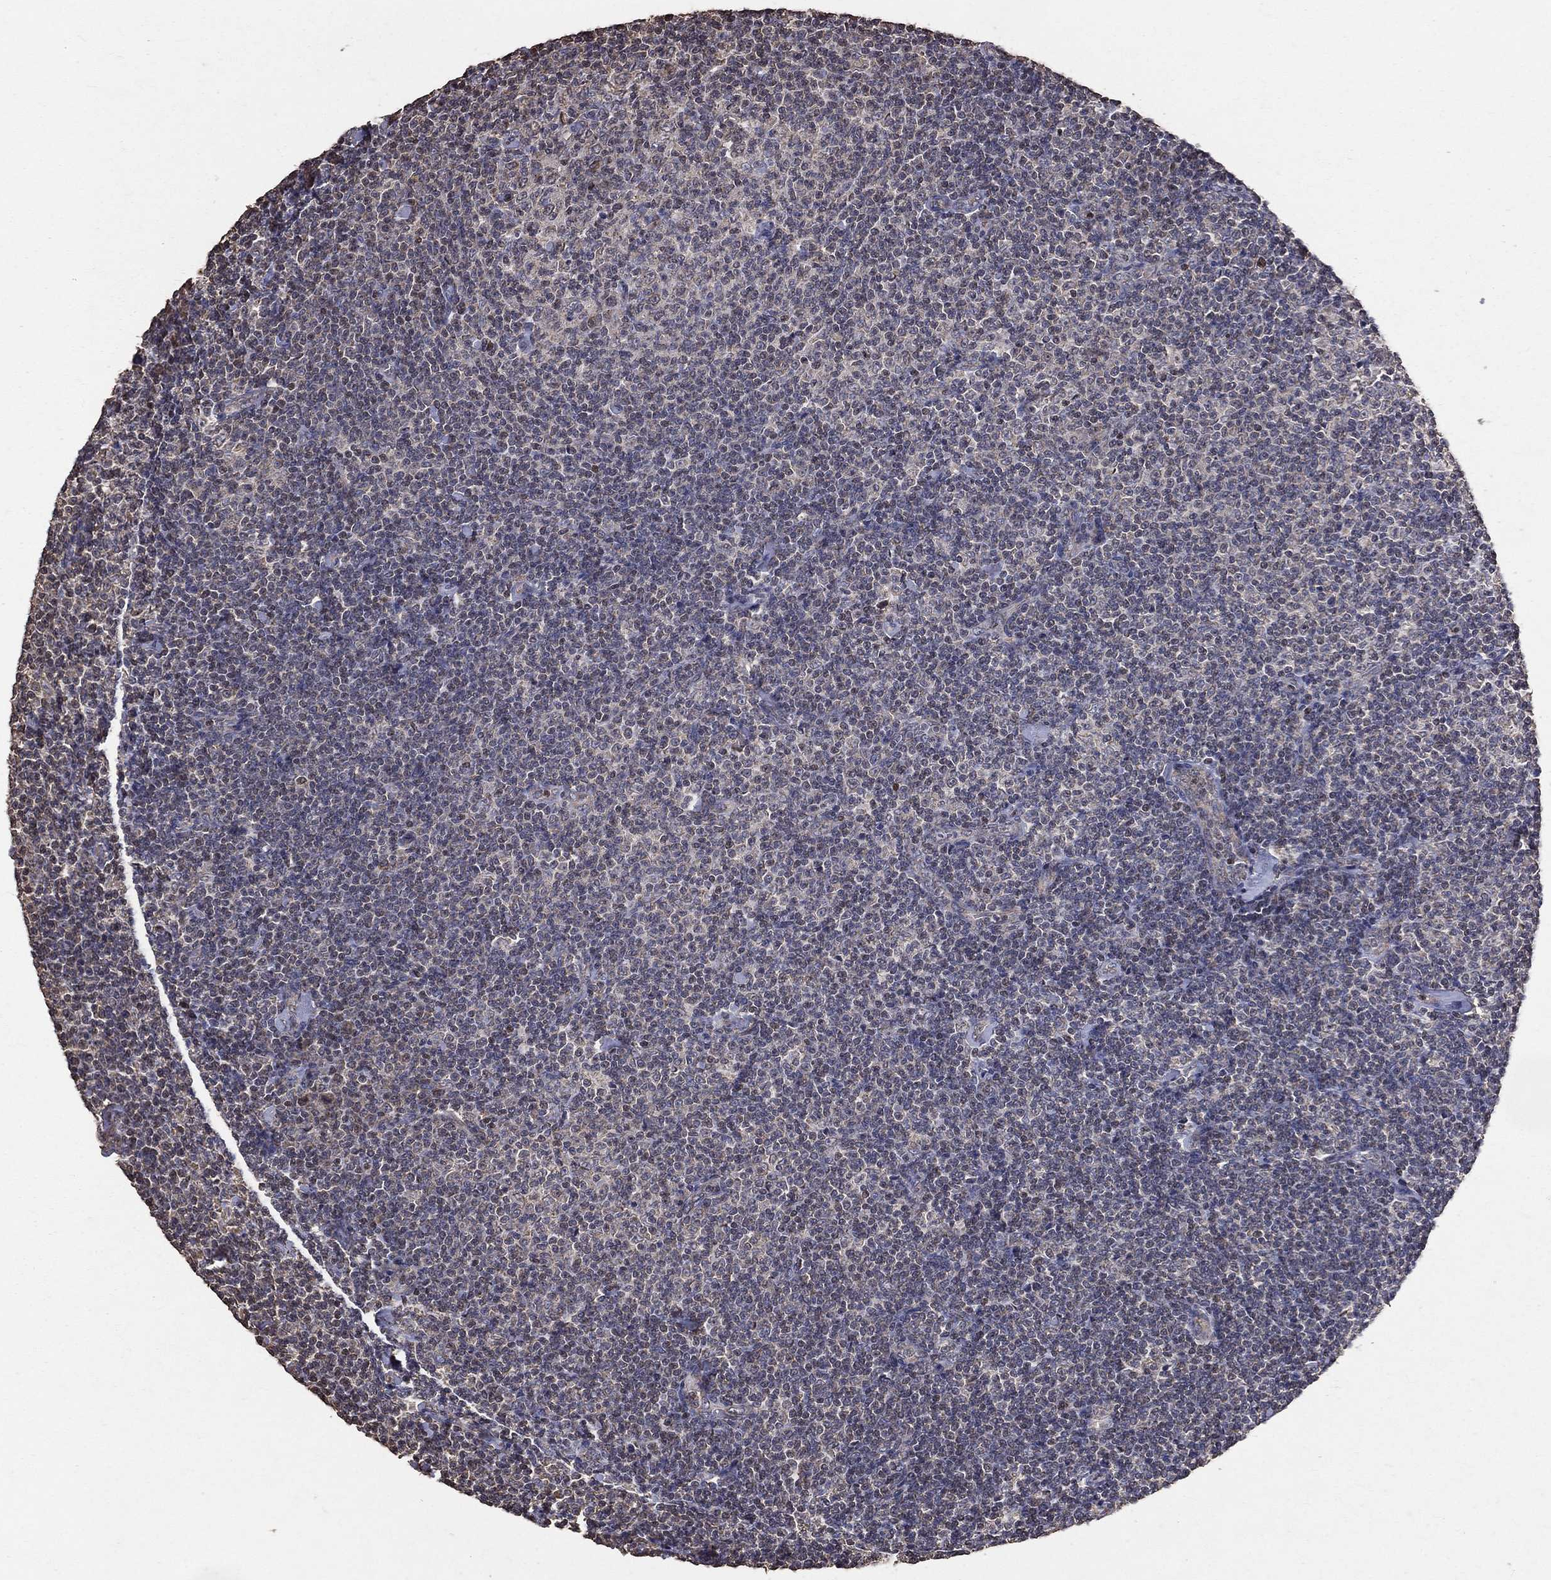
{"staining": {"intensity": "negative", "quantity": "none", "location": "none"}, "tissue": "lymphoma", "cell_type": "Tumor cells", "image_type": "cancer", "snomed": [{"axis": "morphology", "description": "Malignant lymphoma, non-Hodgkin's type, Low grade"}, {"axis": "topography", "description": "Lymph node"}], "caption": "DAB (3,3'-diaminobenzidine) immunohistochemical staining of human low-grade malignant lymphoma, non-Hodgkin's type reveals no significant staining in tumor cells.", "gene": "LY6K", "patient": {"sex": "male", "age": 81}}